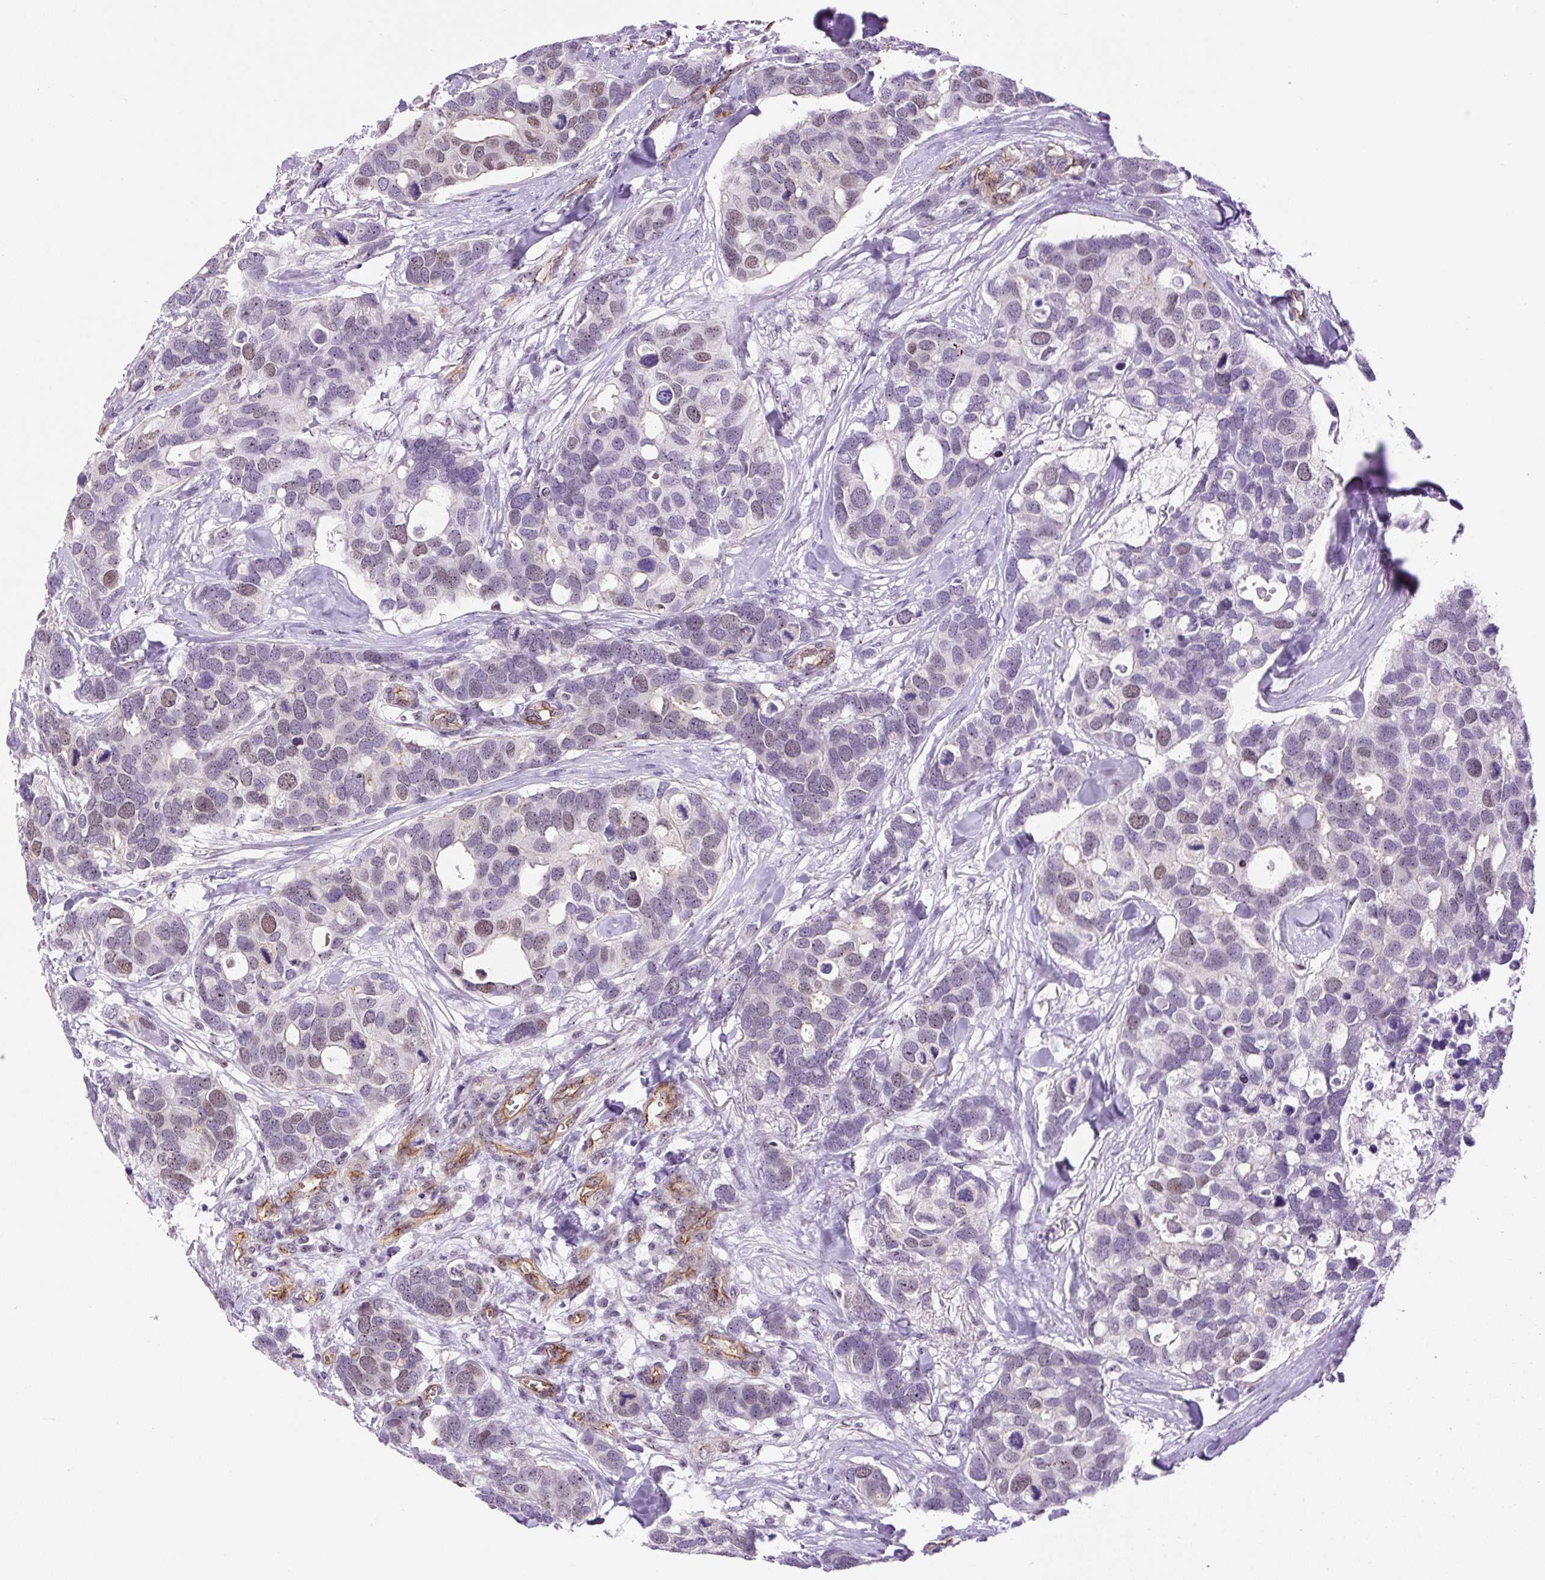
{"staining": {"intensity": "weak", "quantity": "<25%", "location": "nuclear"}, "tissue": "breast cancer", "cell_type": "Tumor cells", "image_type": "cancer", "snomed": [{"axis": "morphology", "description": "Duct carcinoma"}, {"axis": "topography", "description": "Breast"}], "caption": "Human breast cancer (infiltrating ductal carcinoma) stained for a protein using IHC shows no positivity in tumor cells.", "gene": "MYO5C", "patient": {"sex": "female", "age": 83}}